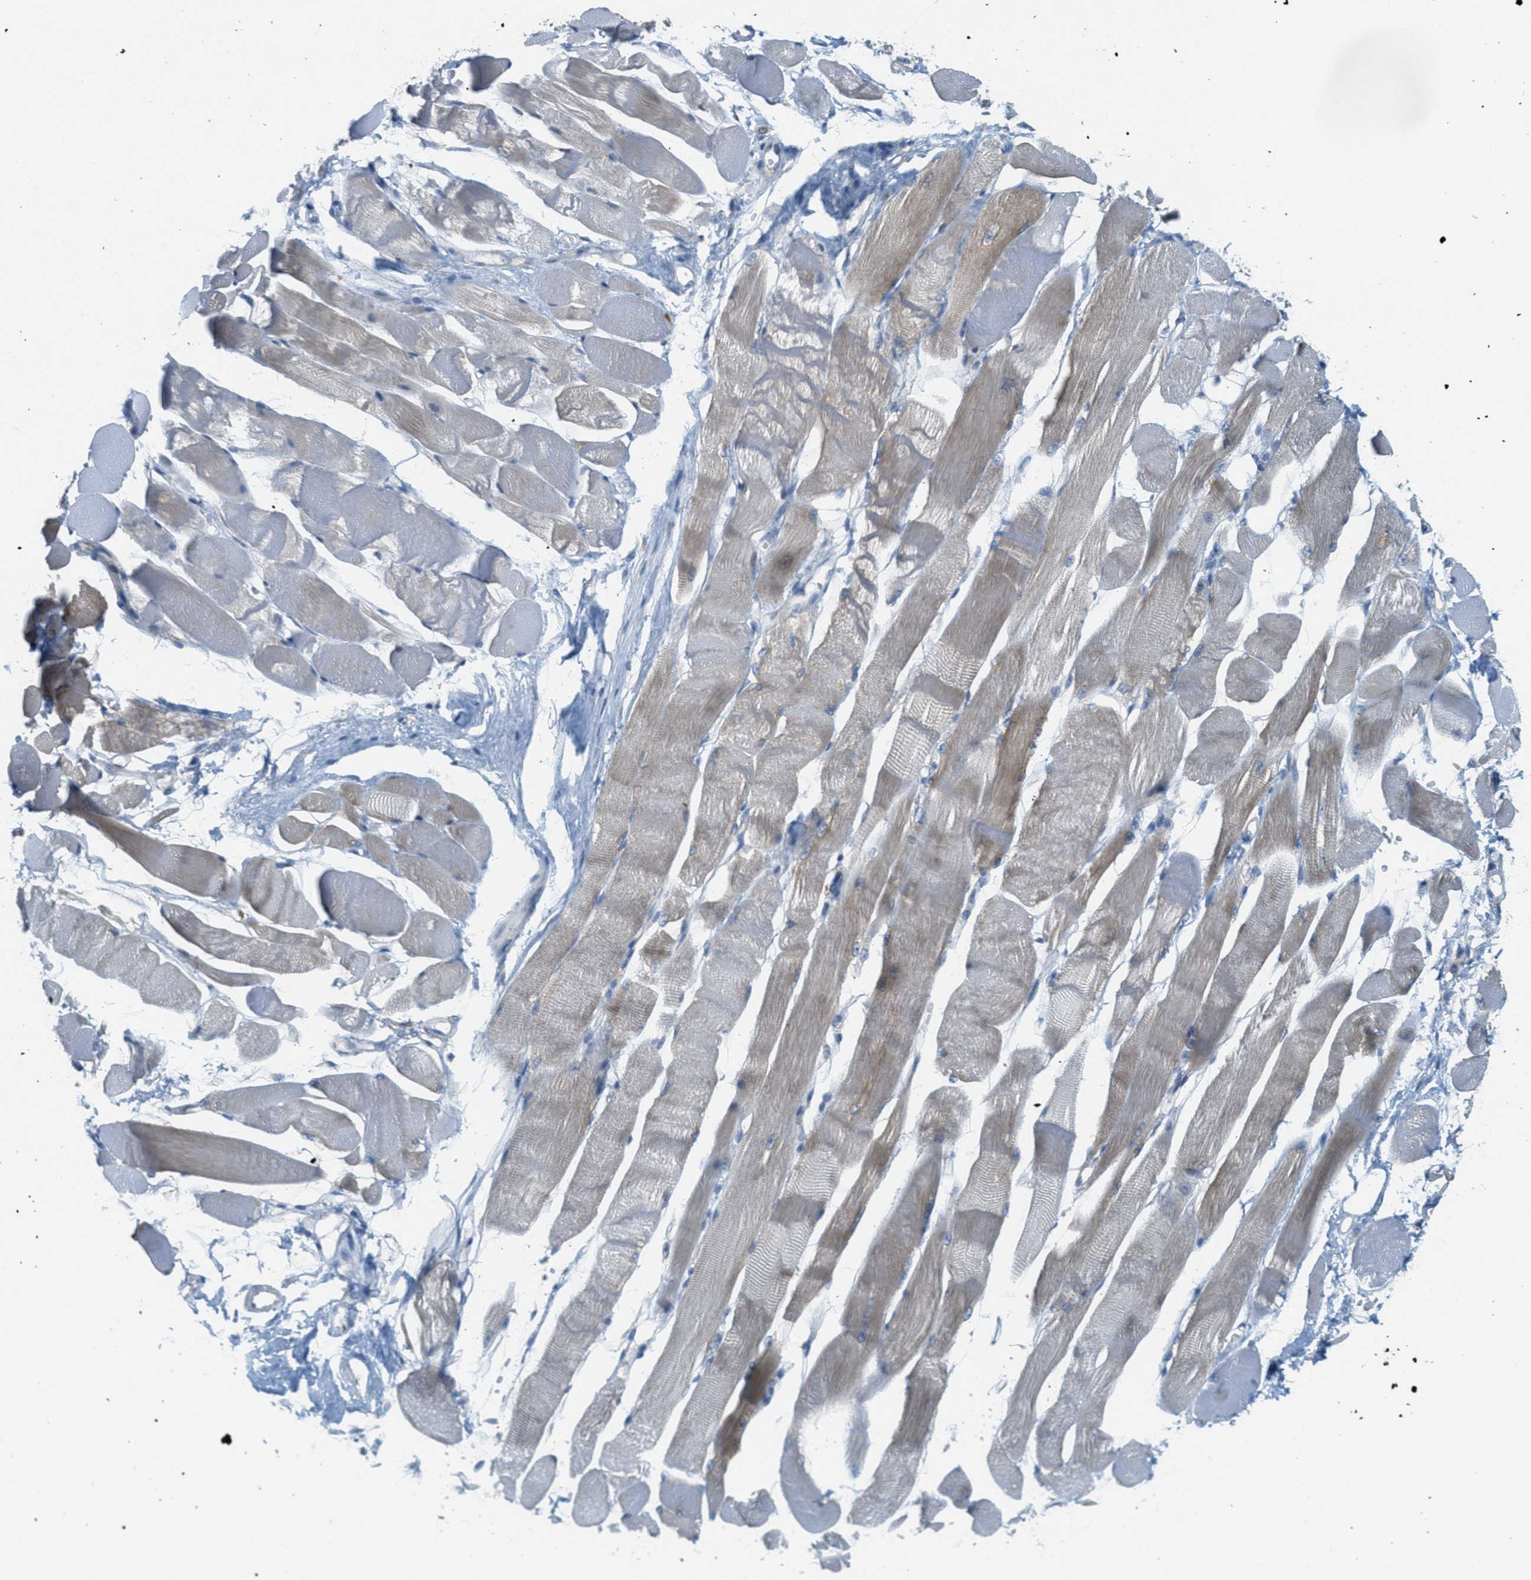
{"staining": {"intensity": "moderate", "quantity": "25%-75%", "location": "cytoplasmic/membranous"}, "tissue": "skeletal muscle", "cell_type": "Myocytes", "image_type": "normal", "snomed": [{"axis": "morphology", "description": "Normal tissue, NOS"}, {"axis": "topography", "description": "Skeletal muscle"}, {"axis": "topography", "description": "Peripheral nerve tissue"}], "caption": "Immunohistochemistry (IHC) photomicrograph of benign skeletal muscle: human skeletal muscle stained using immunohistochemistry (IHC) exhibits medium levels of moderate protein expression localized specifically in the cytoplasmic/membranous of myocytes, appearing as a cytoplasmic/membranous brown color.", "gene": "ABCF1", "patient": {"sex": "female", "age": 84}}